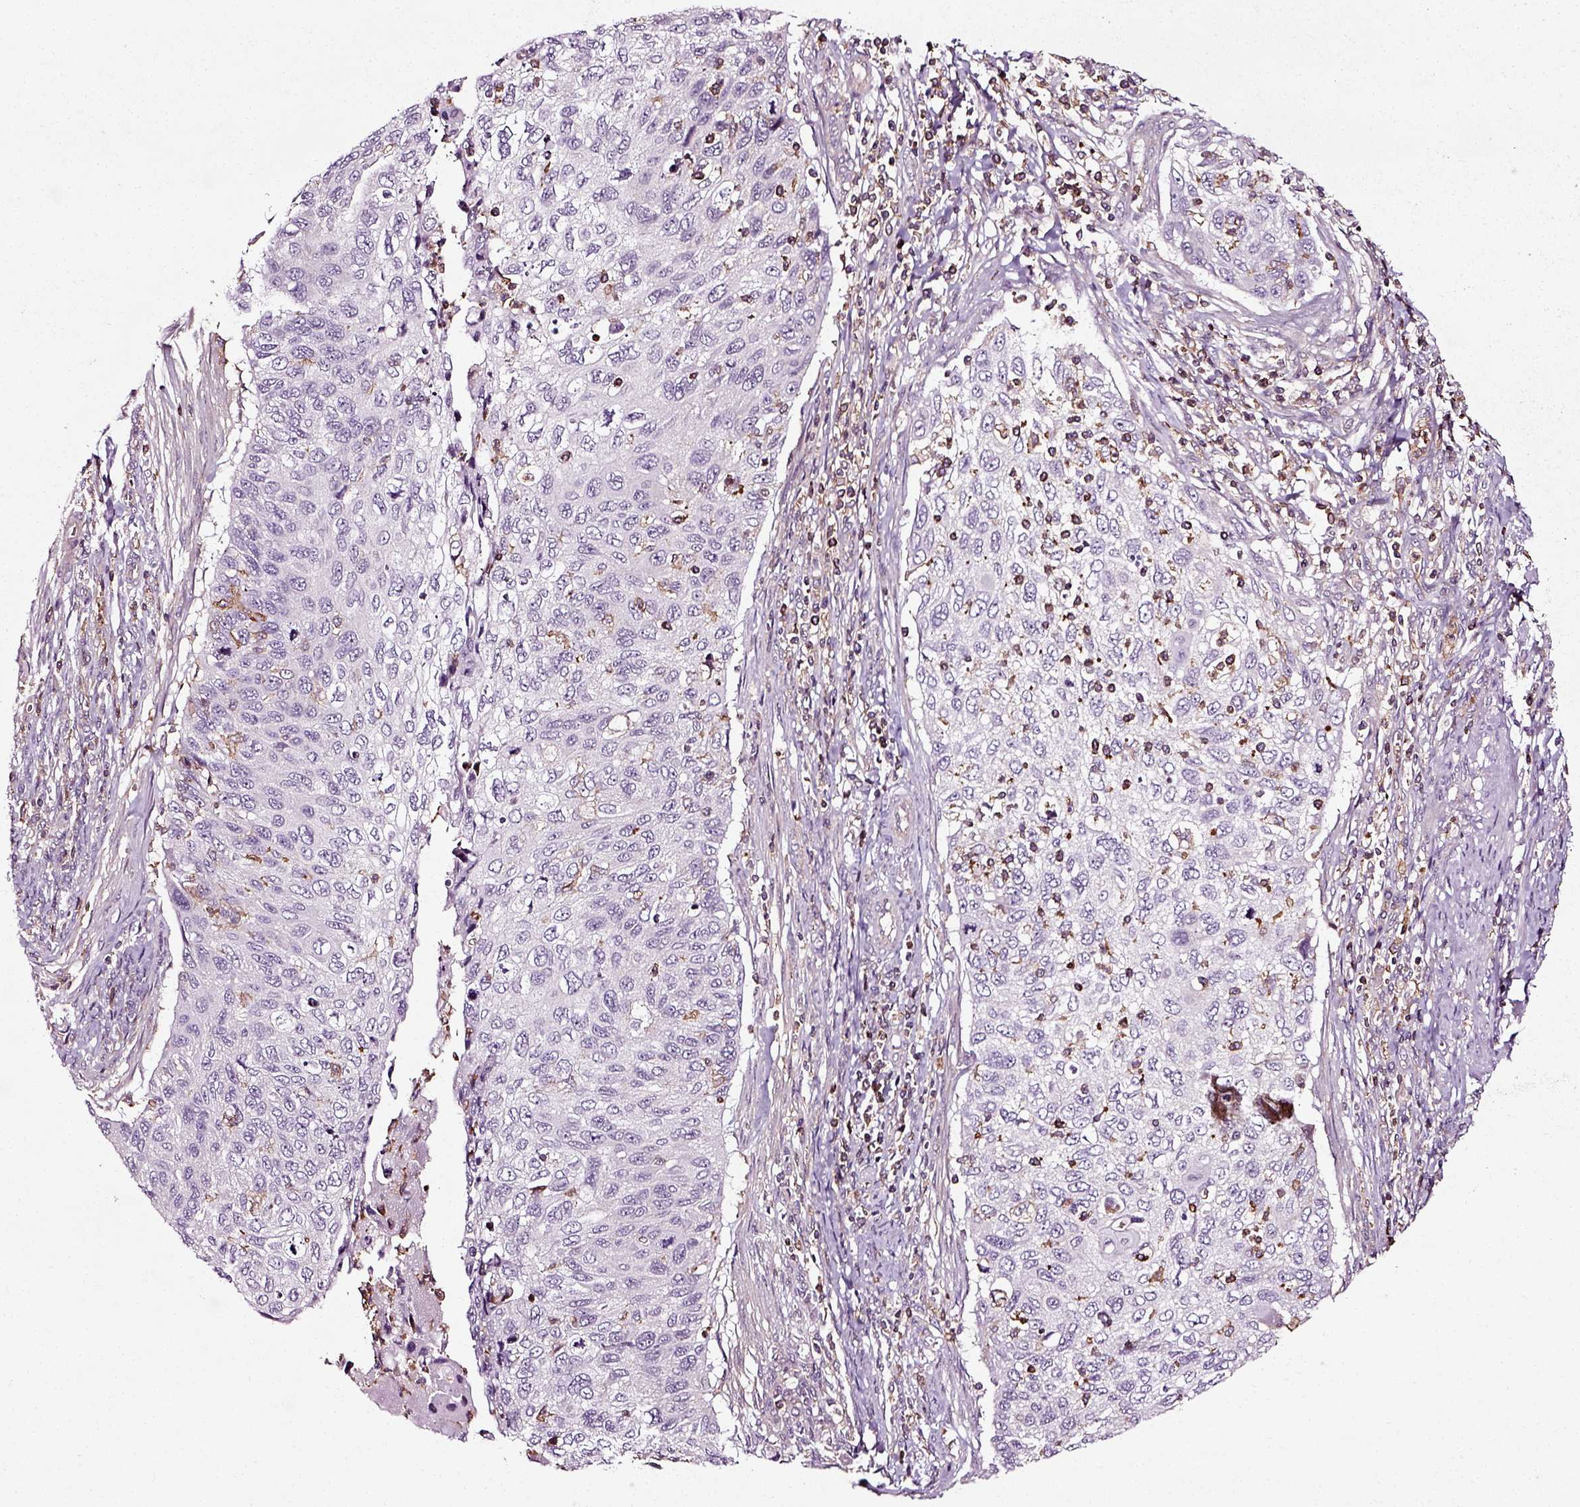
{"staining": {"intensity": "negative", "quantity": "none", "location": "none"}, "tissue": "cervical cancer", "cell_type": "Tumor cells", "image_type": "cancer", "snomed": [{"axis": "morphology", "description": "Squamous cell carcinoma, NOS"}, {"axis": "topography", "description": "Cervix"}], "caption": "Squamous cell carcinoma (cervical) was stained to show a protein in brown. There is no significant positivity in tumor cells.", "gene": "RHOF", "patient": {"sex": "female", "age": 70}}